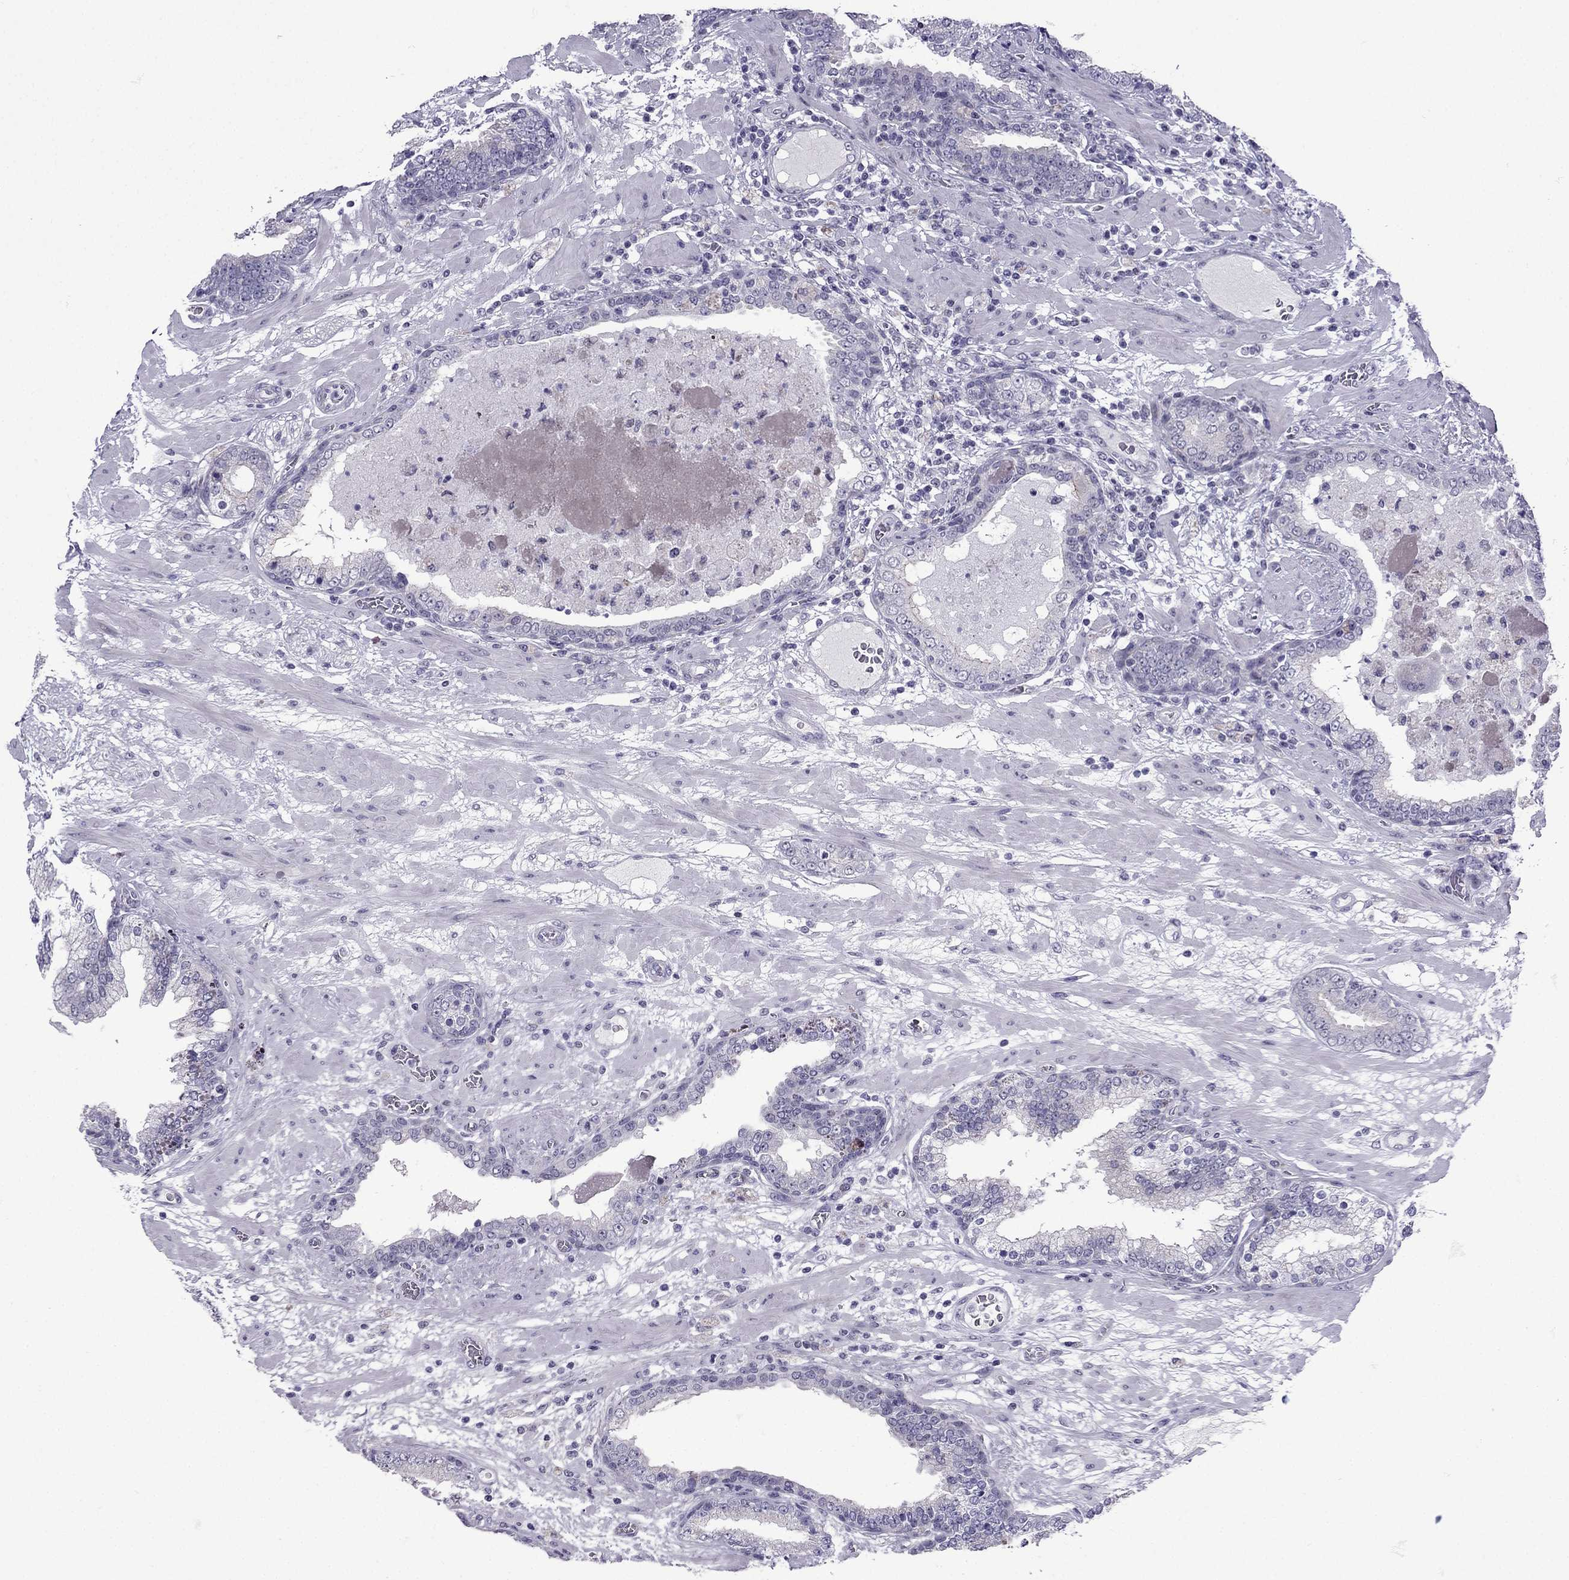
{"staining": {"intensity": "negative", "quantity": "none", "location": "none"}, "tissue": "prostate cancer", "cell_type": "Tumor cells", "image_type": "cancer", "snomed": [{"axis": "morphology", "description": "Adenocarcinoma, Low grade"}, {"axis": "topography", "description": "Prostate"}], "caption": "IHC of human prostate cancer shows no staining in tumor cells.", "gene": "POM121L12", "patient": {"sex": "male", "age": 60}}